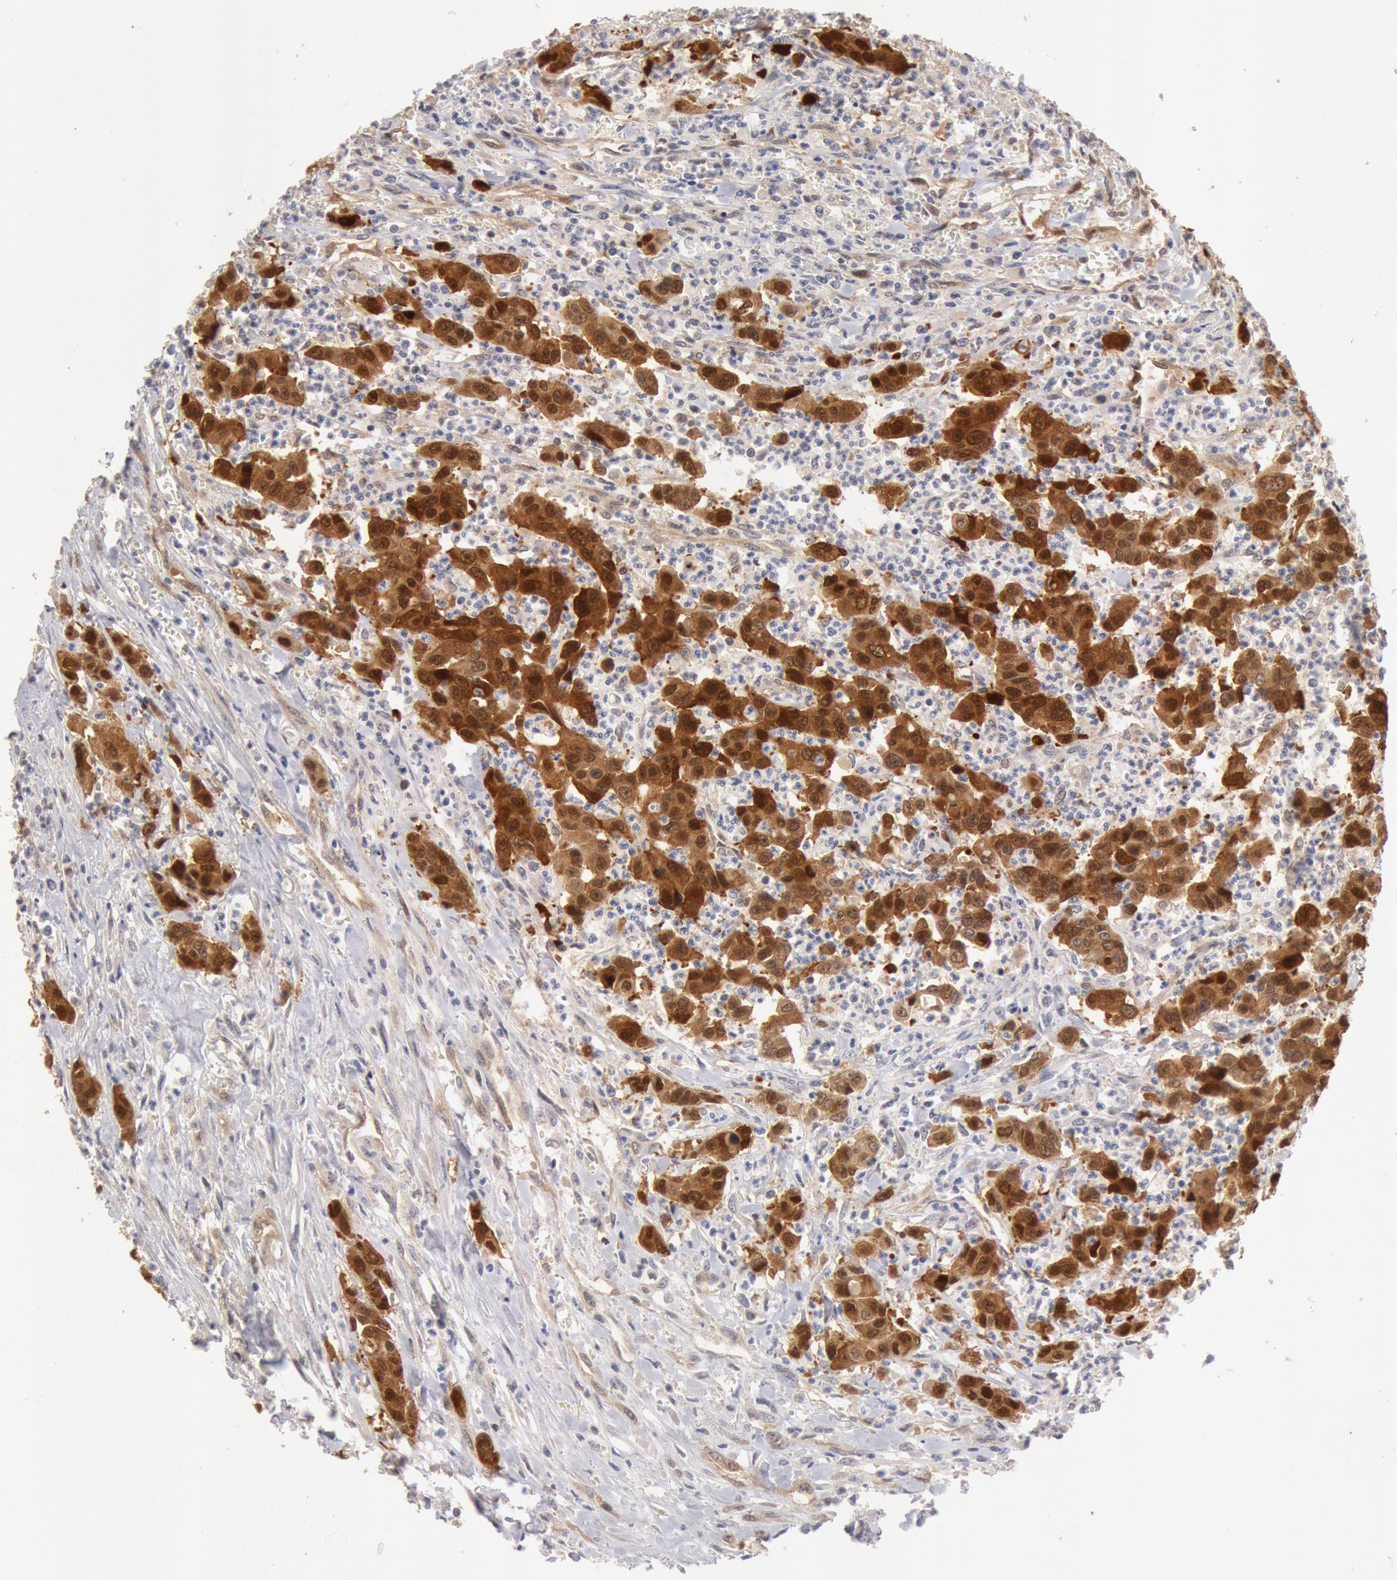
{"staining": {"intensity": "strong", "quantity": ">75%", "location": "cytoplasmic/membranous,nuclear"}, "tissue": "urothelial cancer", "cell_type": "Tumor cells", "image_type": "cancer", "snomed": [{"axis": "morphology", "description": "Urothelial carcinoma, High grade"}, {"axis": "topography", "description": "Urinary bladder"}], "caption": "IHC of human urothelial carcinoma (high-grade) exhibits high levels of strong cytoplasmic/membranous and nuclear positivity in approximately >75% of tumor cells. Nuclei are stained in blue.", "gene": "DNAJA1", "patient": {"sex": "male", "age": 86}}